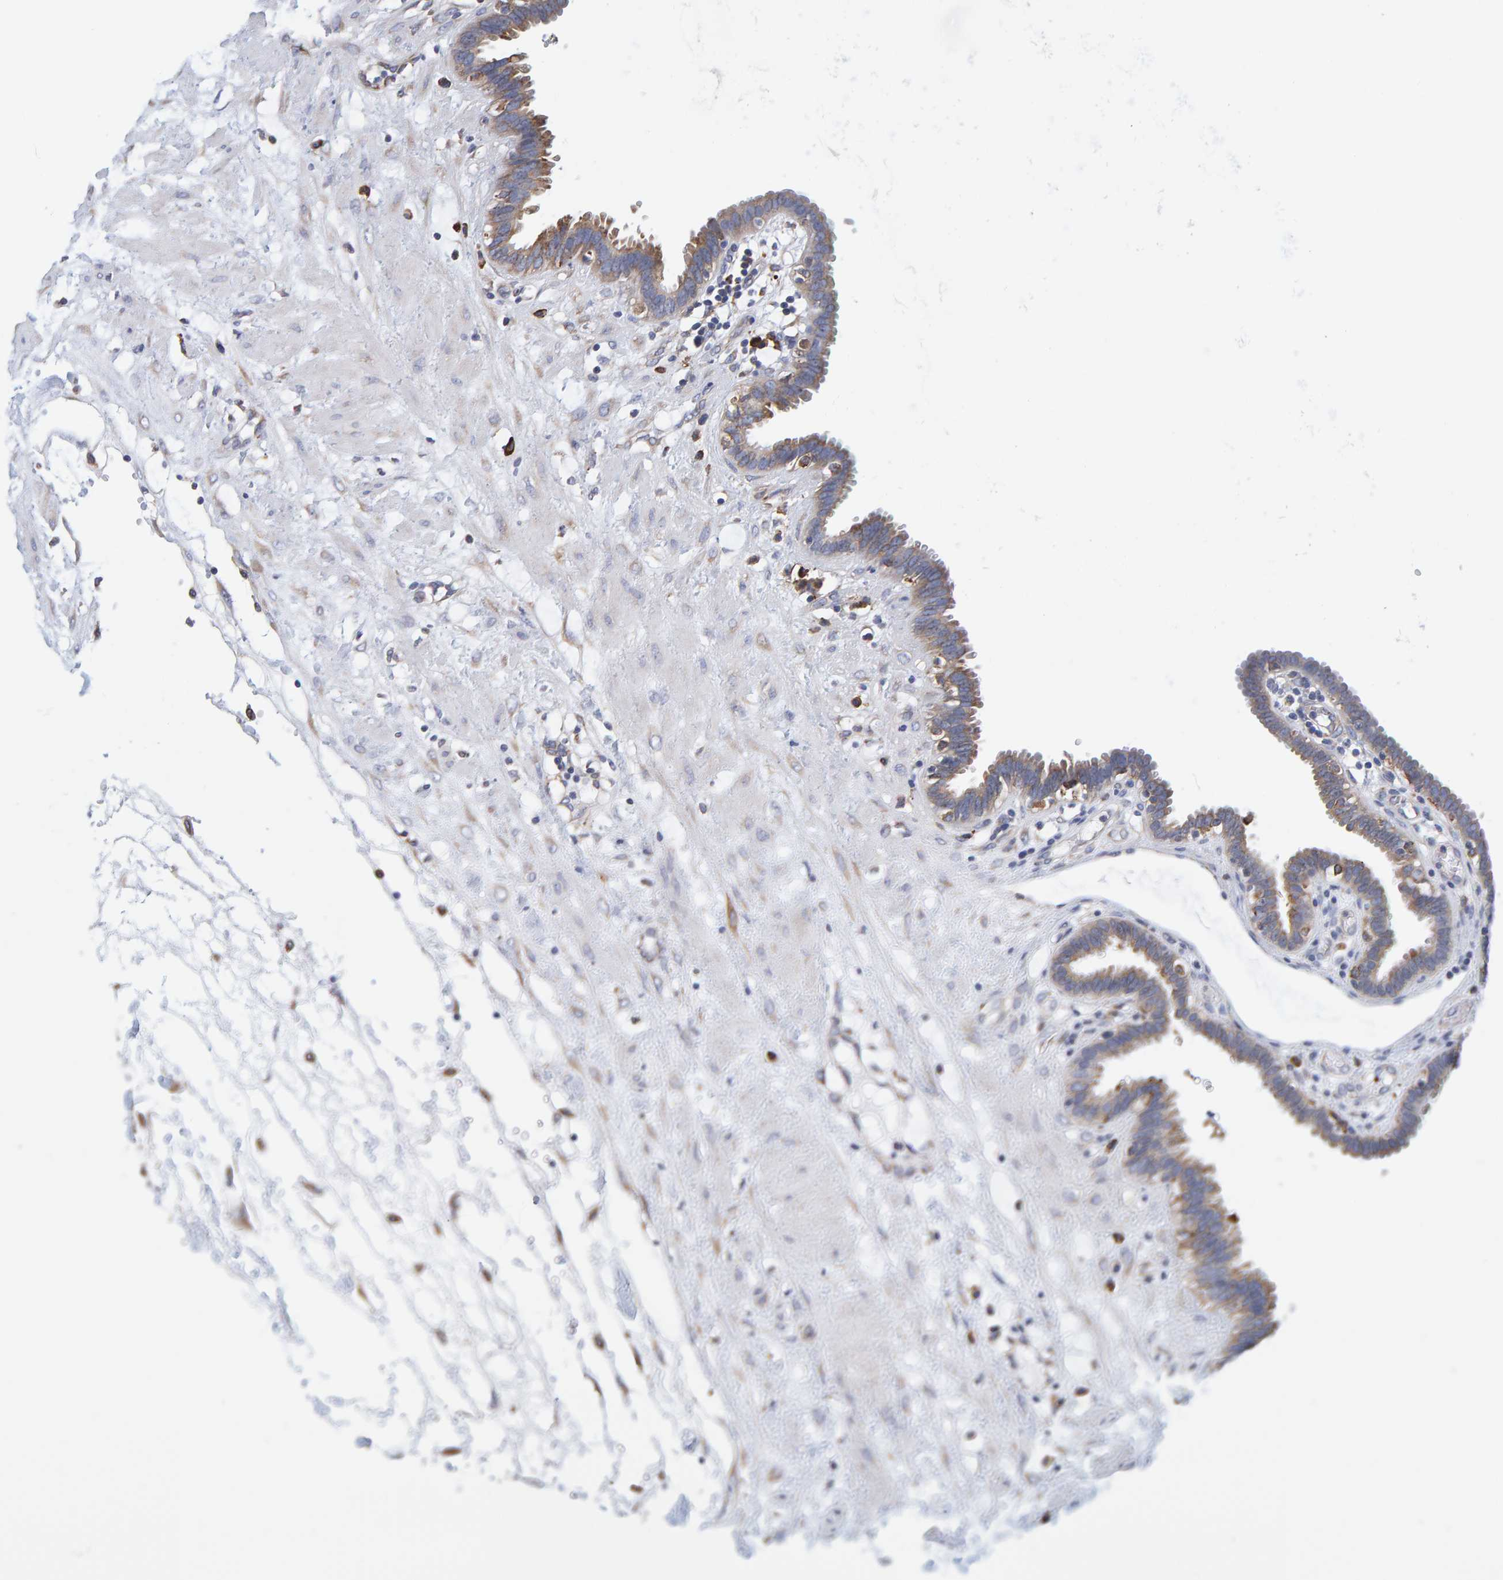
{"staining": {"intensity": "moderate", "quantity": "25%-75%", "location": "cytoplasmic/membranous"}, "tissue": "fallopian tube", "cell_type": "Glandular cells", "image_type": "normal", "snomed": [{"axis": "morphology", "description": "Normal tissue, NOS"}, {"axis": "topography", "description": "Fallopian tube"}, {"axis": "topography", "description": "Placenta"}], "caption": "Immunohistochemistry of normal human fallopian tube reveals medium levels of moderate cytoplasmic/membranous positivity in about 25%-75% of glandular cells. The protein of interest is stained brown, and the nuclei are stained in blue (DAB (3,3'-diaminobenzidine) IHC with brightfield microscopy, high magnification).", "gene": "SGPL1", "patient": {"sex": "female", "age": 32}}